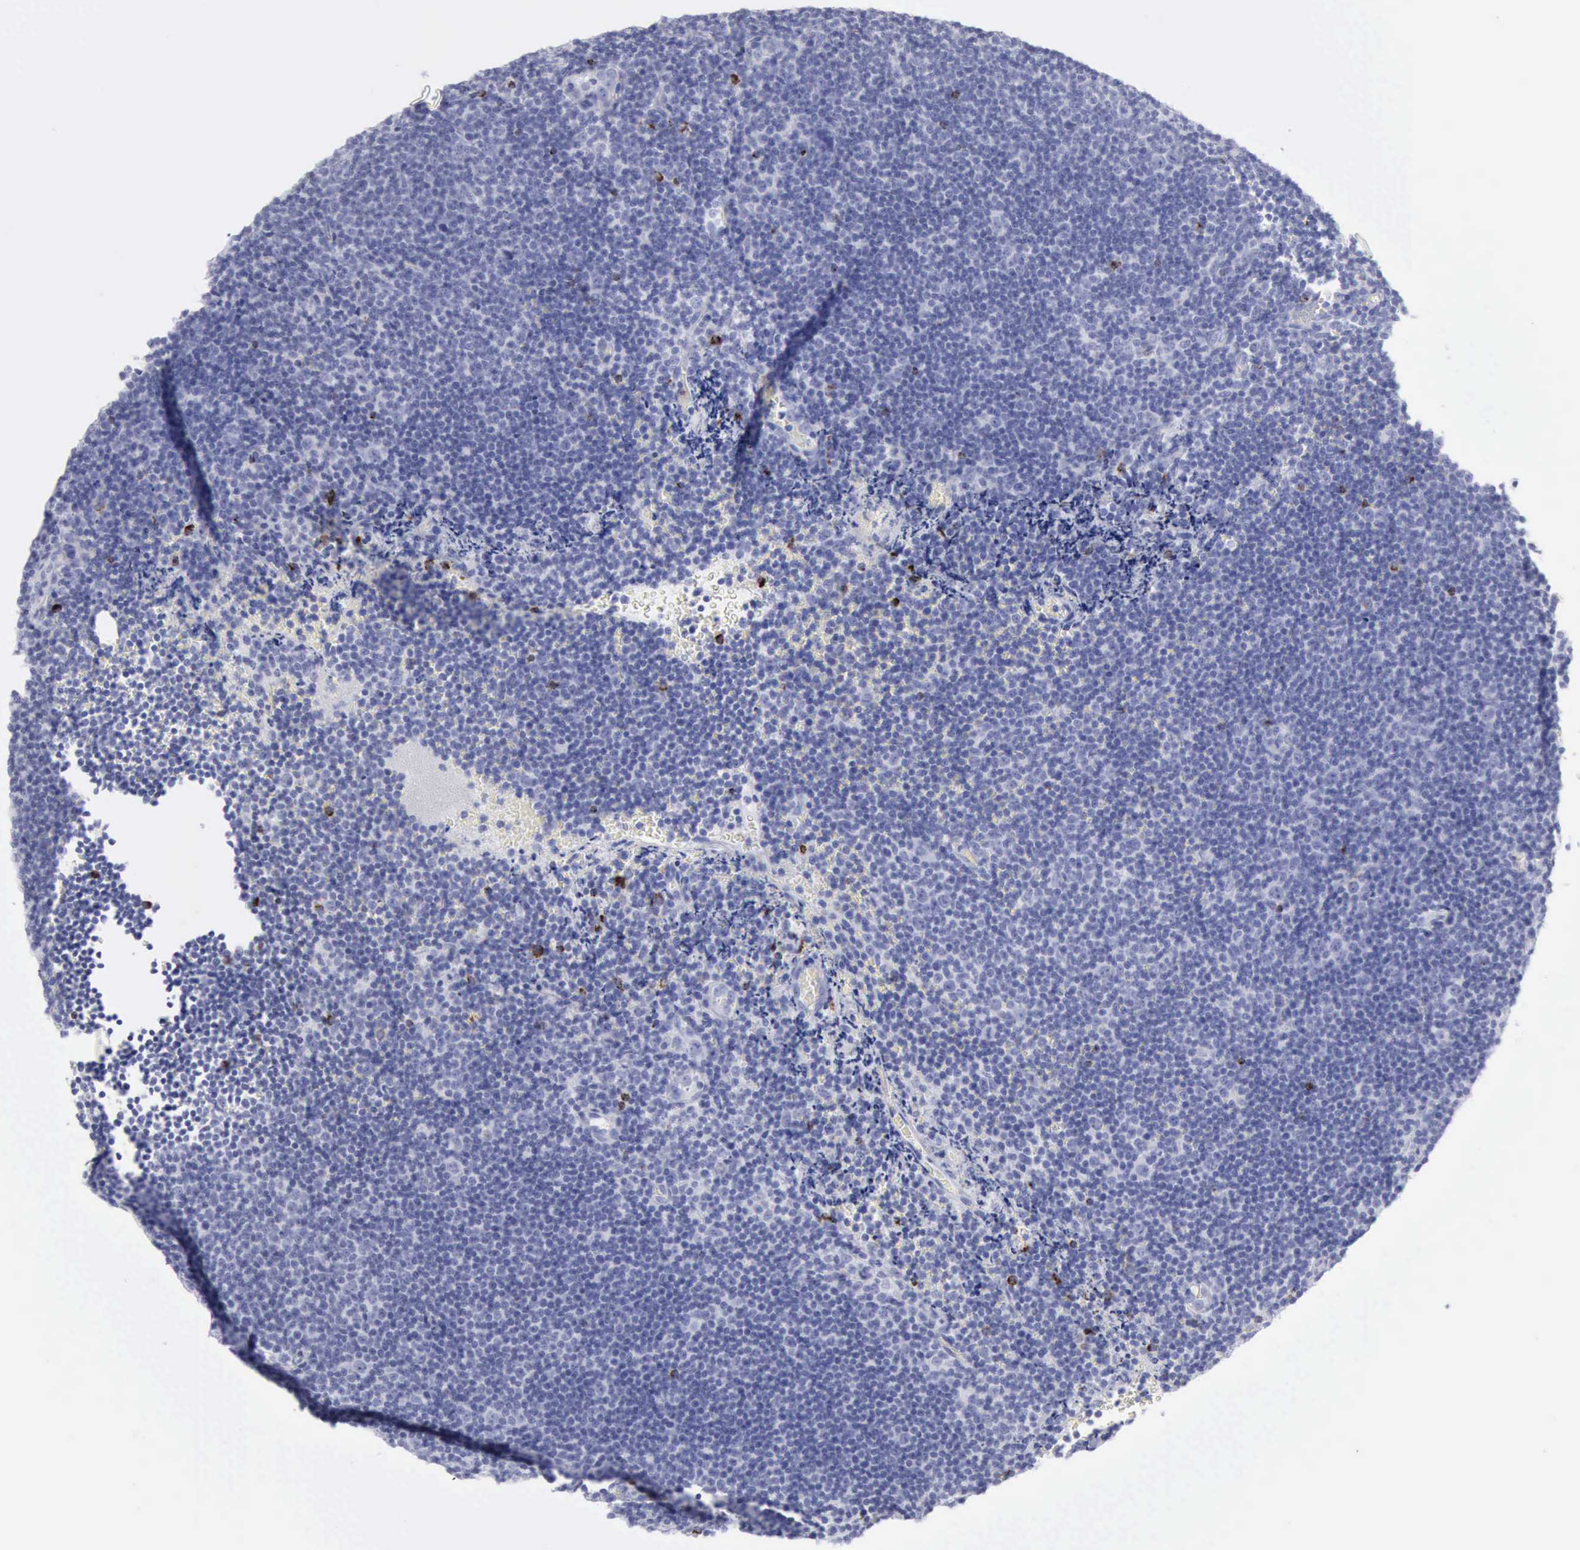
{"staining": {"intensity": "negative", "quantity": "none", "location": "none"}, "tissue": "lymphoma", "cell_type": "Tumor cells", "image_type": "cancer", "snomed": [{"axis": "morphology", "description": "Malignant lymphoma, non-Hodgkin's type, Low grade"}, {"axis": "topography", "description": "Lymph node"}], "caption": "This is an IHC micrograph of human lymphoma. There is no positivity in tumor cells.", "gene": "GZMB", "patient": {"sex": "male", "age": 49}}